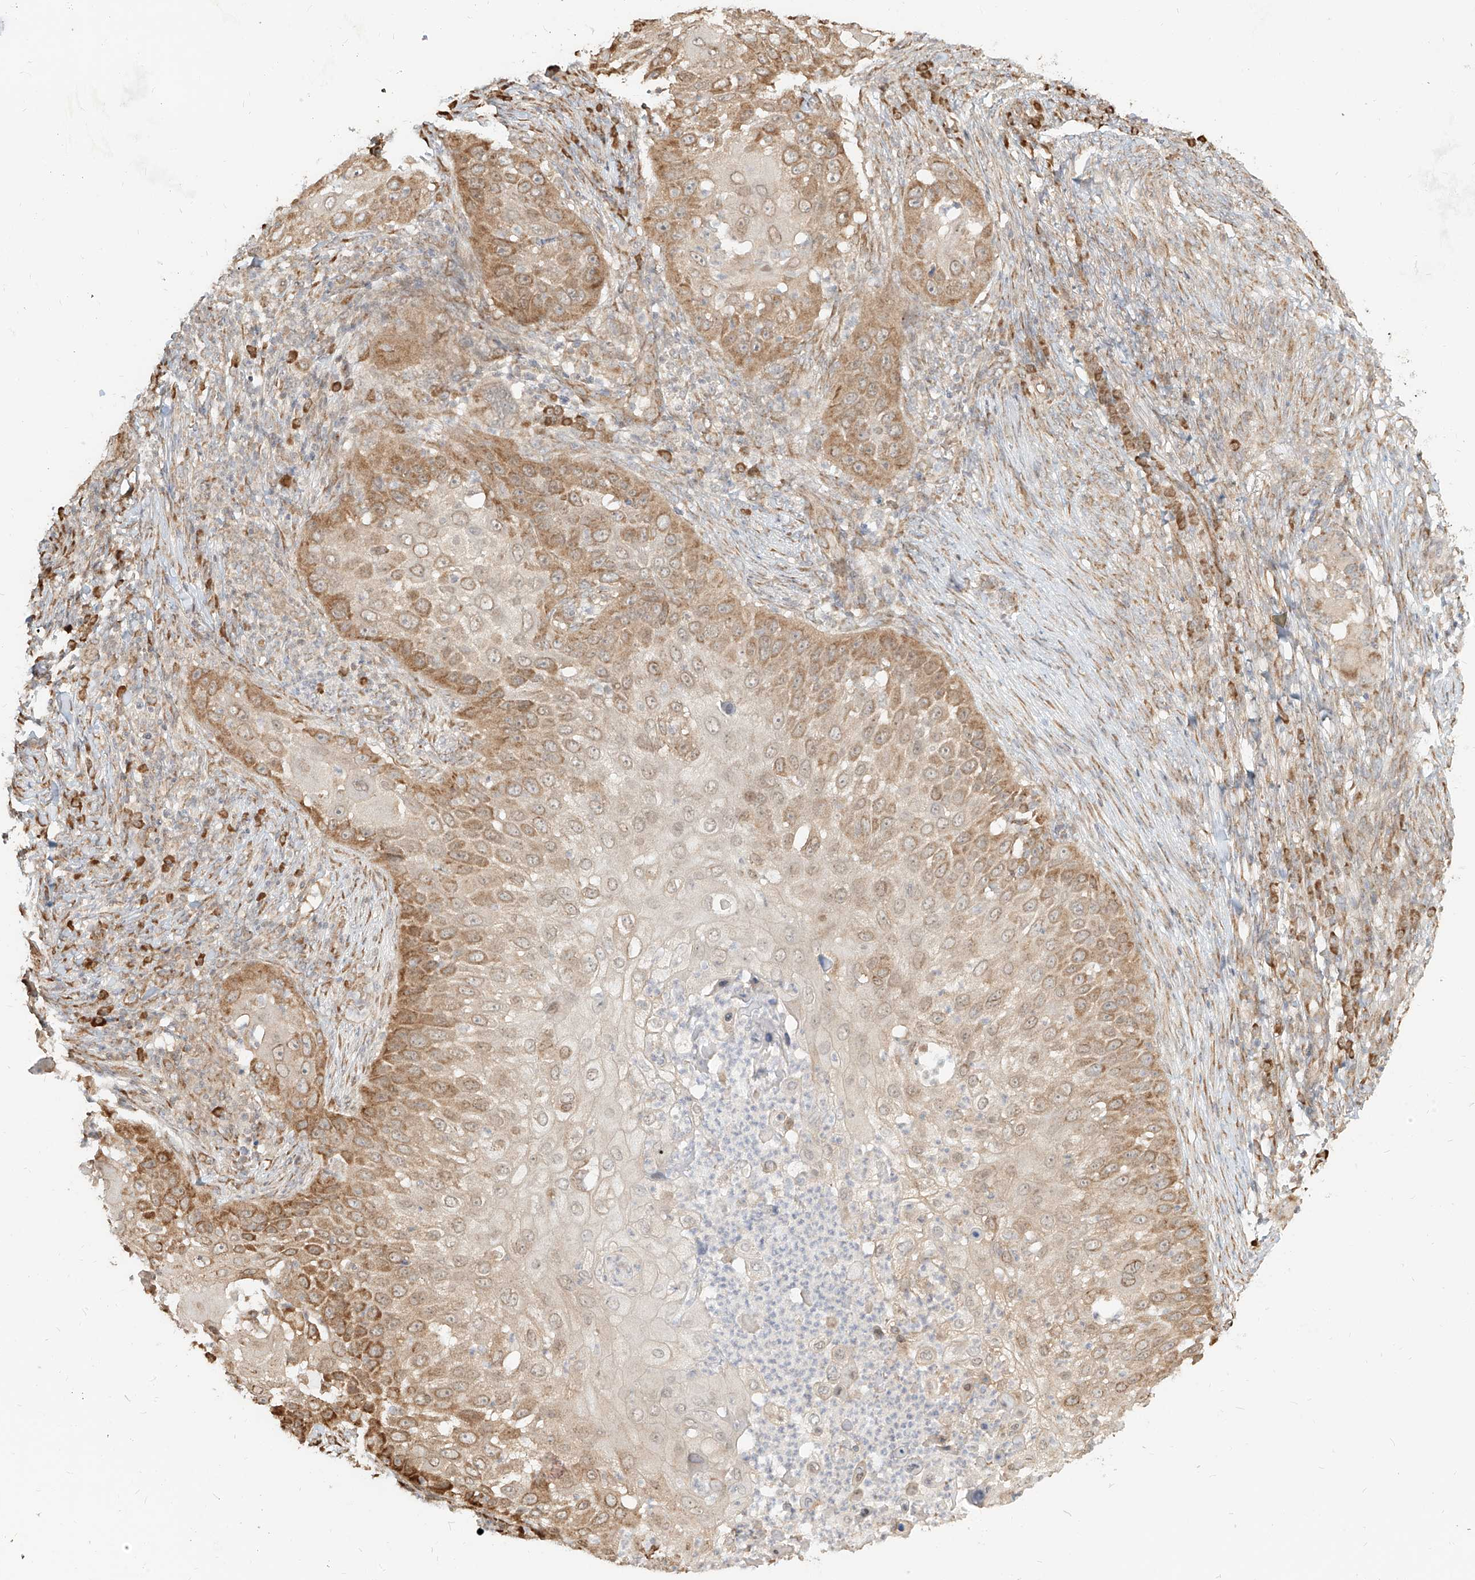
{"staining": {"intensity": "moderate", "quantity": ">75%", "location": "cytoplasmic/membranous"}, "tissue": "skin cancer", "cell_type": "Tumor cells", "image_type": "cancer", "snomed": [{"axis": "morphology", "description": "Squamous cell carcinoma, NOS"}, {"axis": "topography", "description": "Skin"}], "caption": "Skin cancer (squamous cell carcinoma) stained for a protein displays moderate cytoplasmic/membranous positivity in tumor cells. Immunohistochemistry (ihc) stains the protein in brown and the nuclei are stained blue.", "gene": "UBE2K", "patient": {"sex": "female", "age": 44}}